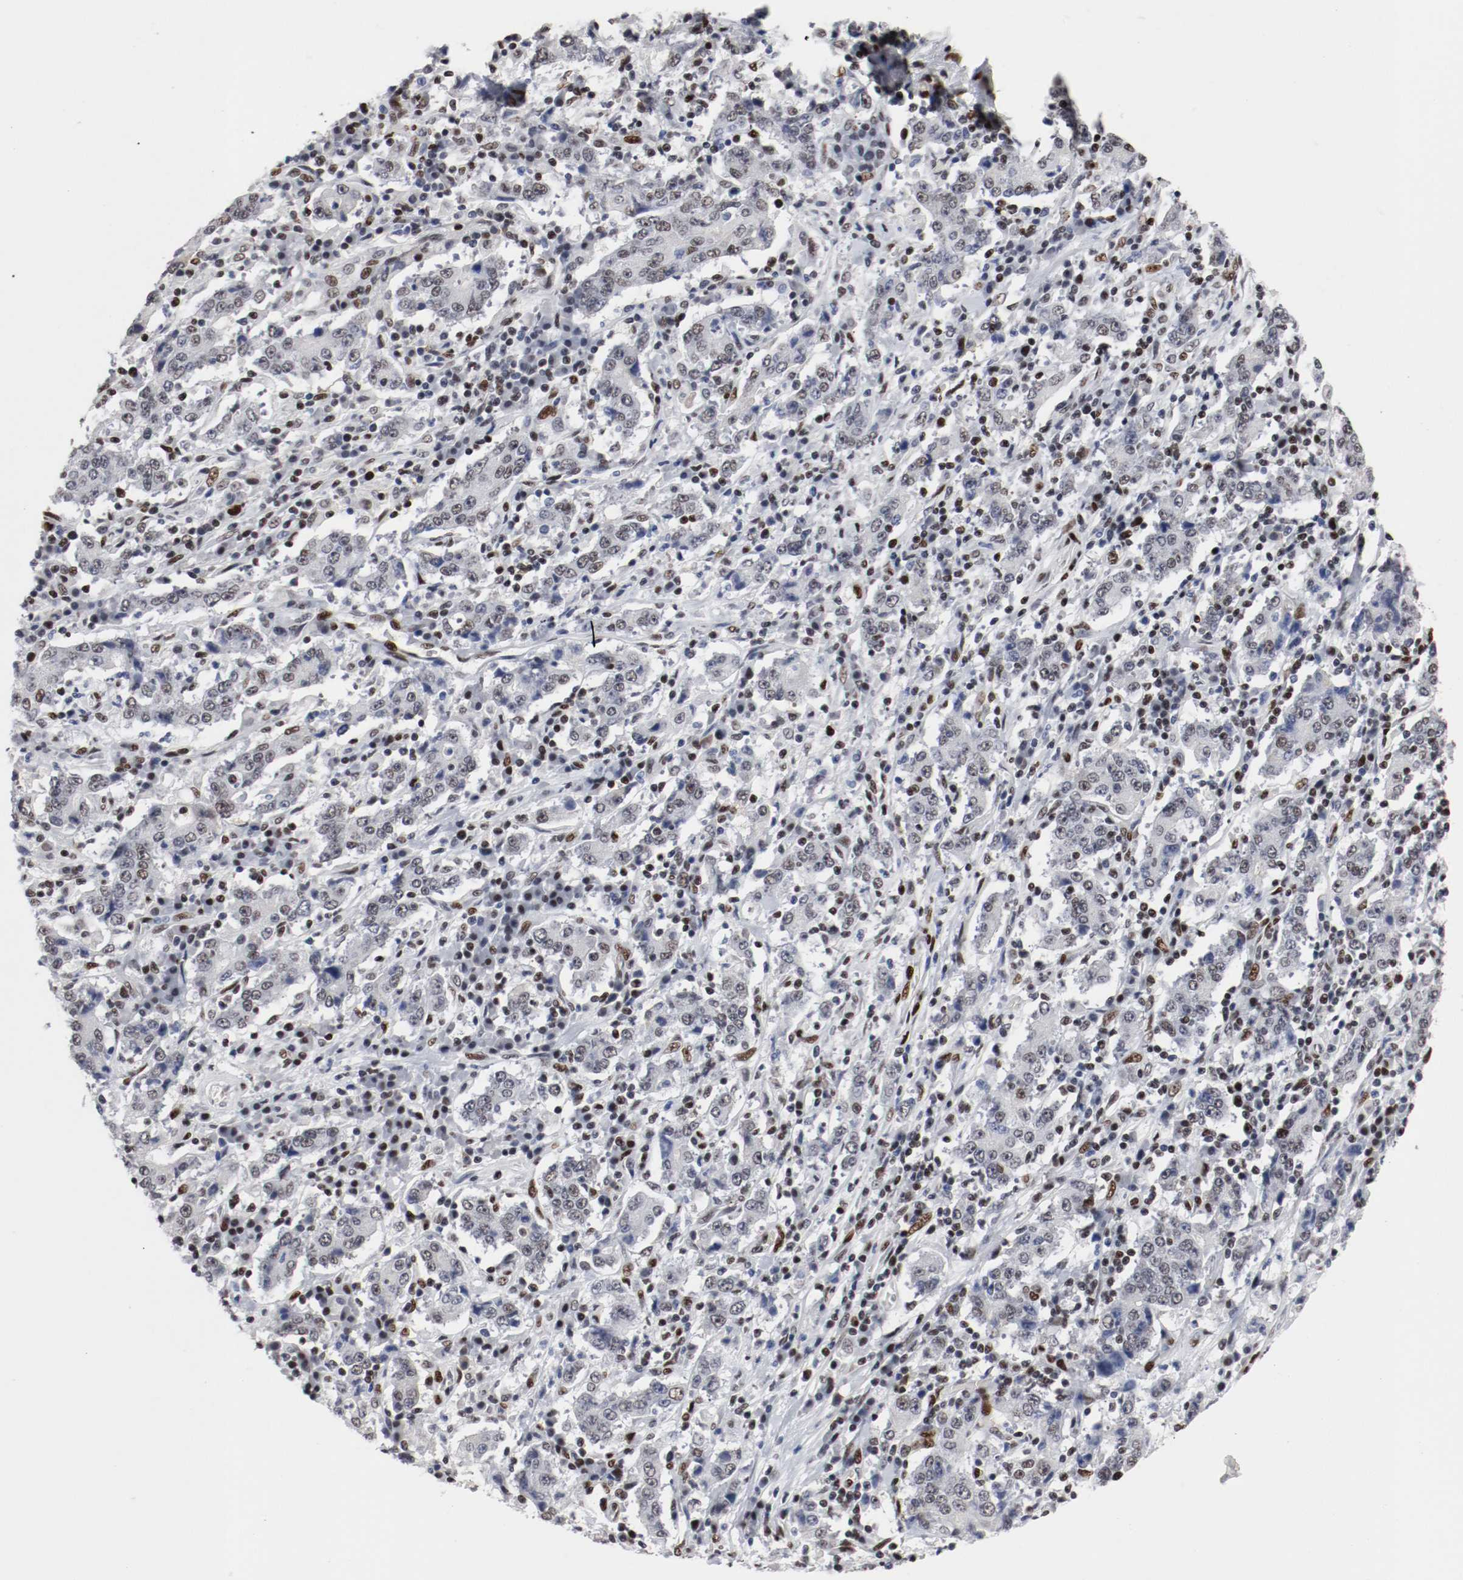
{"staining": {"intensity": "moderate", "quantity": "25%-75%", "location": "nuclear"}, "tissue": "stomach cancer", "cell_type": "Tumor cells", "image_type": "cancer", "snomed": [{"axis": "morphology", "description": "Normal tissue, NOS"}, {"axis": "morphology", "description": "Adenocarcinoma, NOS"}, {"axis": "topography", "description": "Stomach, upper"}, {"axis": "topography", "description": "Stomach"}], "caption": "A medium amount of moderate nuclear positivity is present in approximately 25%-75% of tumor cells in stomach adenocarcinoma tissue.", "gene": "MEF2D", "patient": {"sex": "male", "age": 59}}